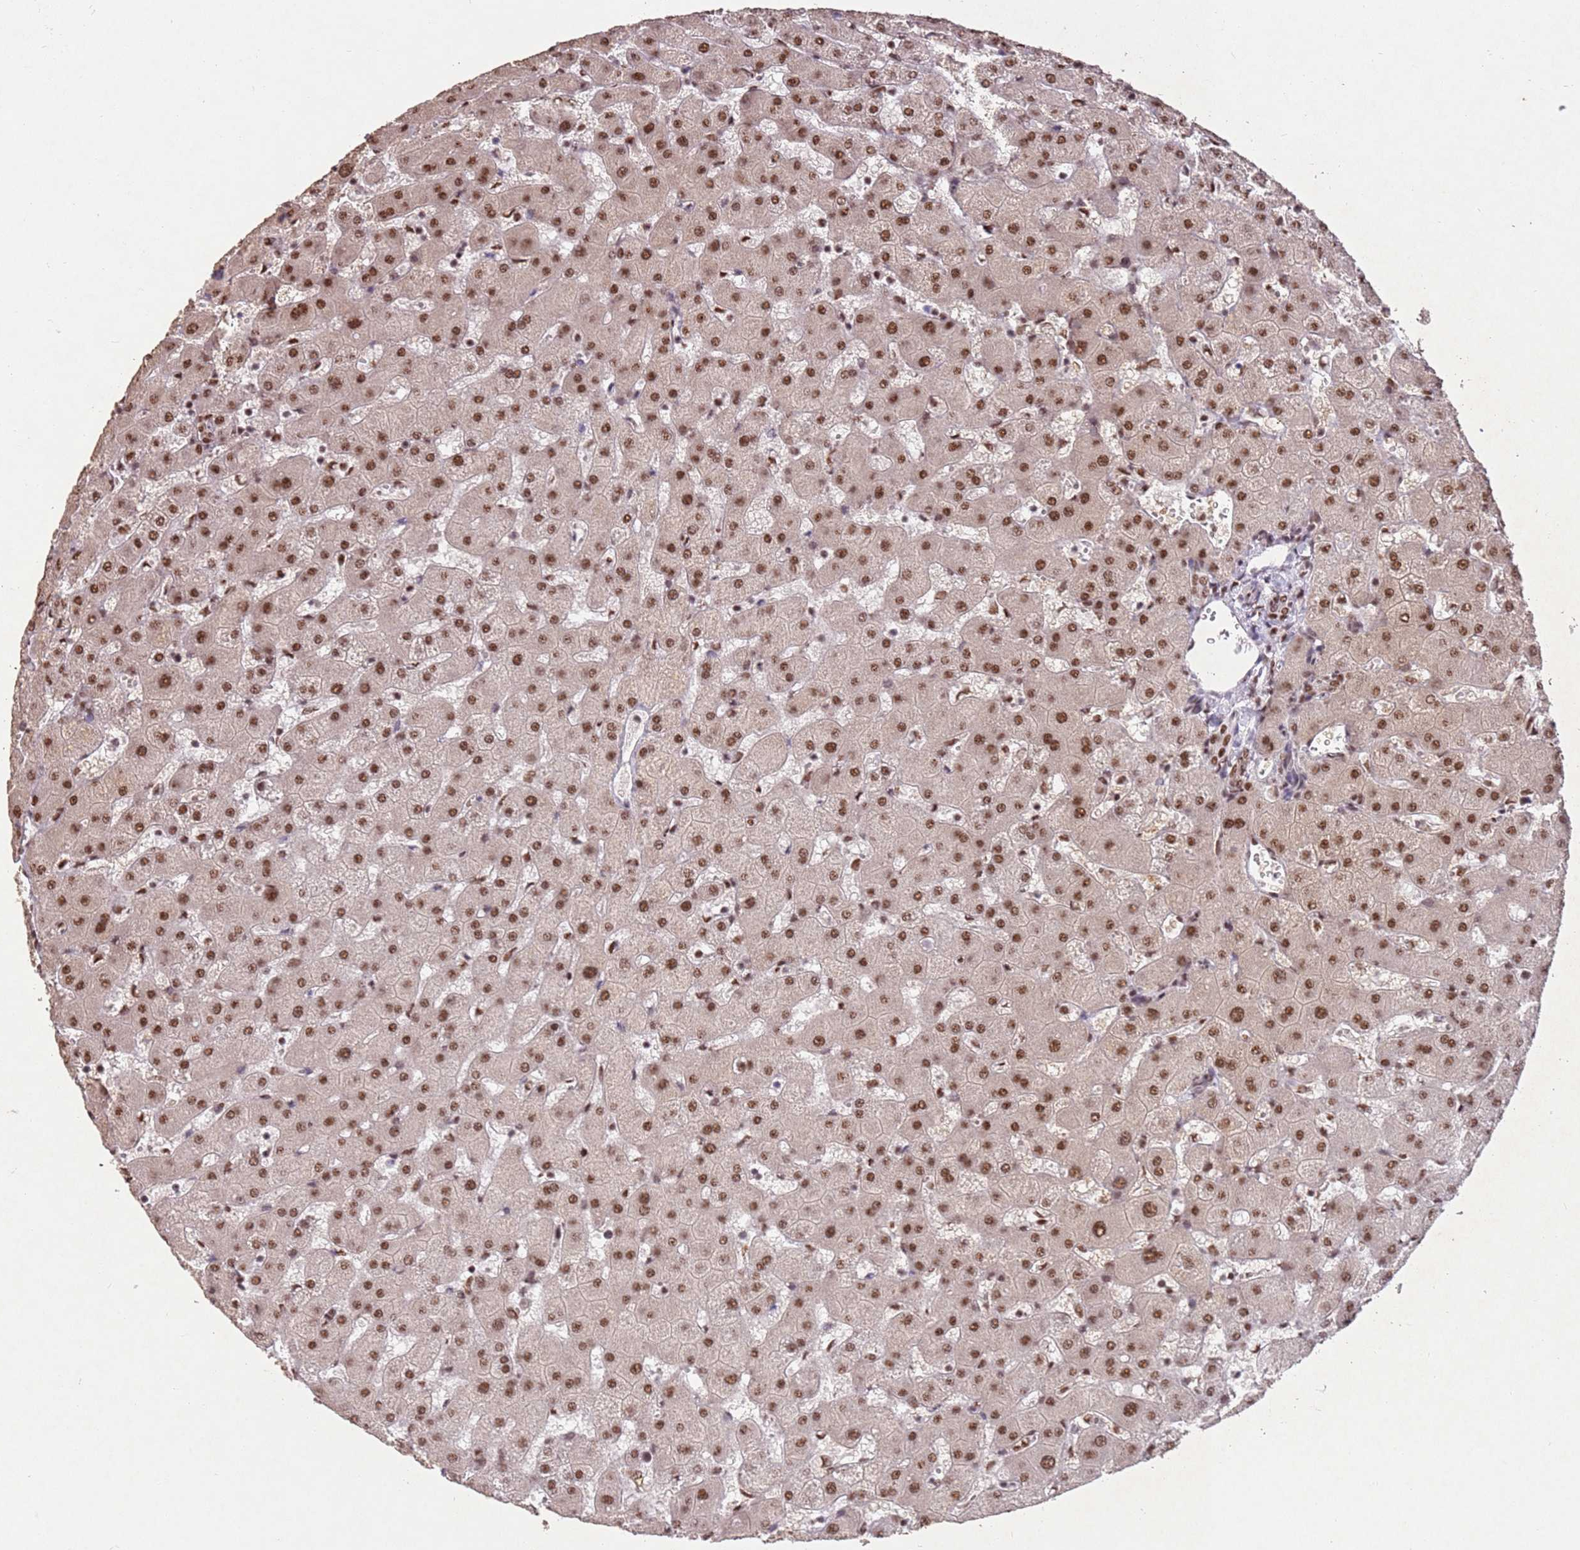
{"staining": {"intensity": "moderate", "quantity": ">75%", "location": "nuclear"}, "tissue": "liver", "cell_type": "Cholangiocytes", "image_type": "normal", "snomed": [{"axis": "morphology", "description": "Normal tissue, NOS"}, {"axis": "topography", "description": "Liver"}], "caption": "Cholangiocytes show medium levels of moderate nuclear positivity in approximately >75% of cells in benign liver.", "gene": "ESF1", "patient": {"sex": "female", "age": 63}}